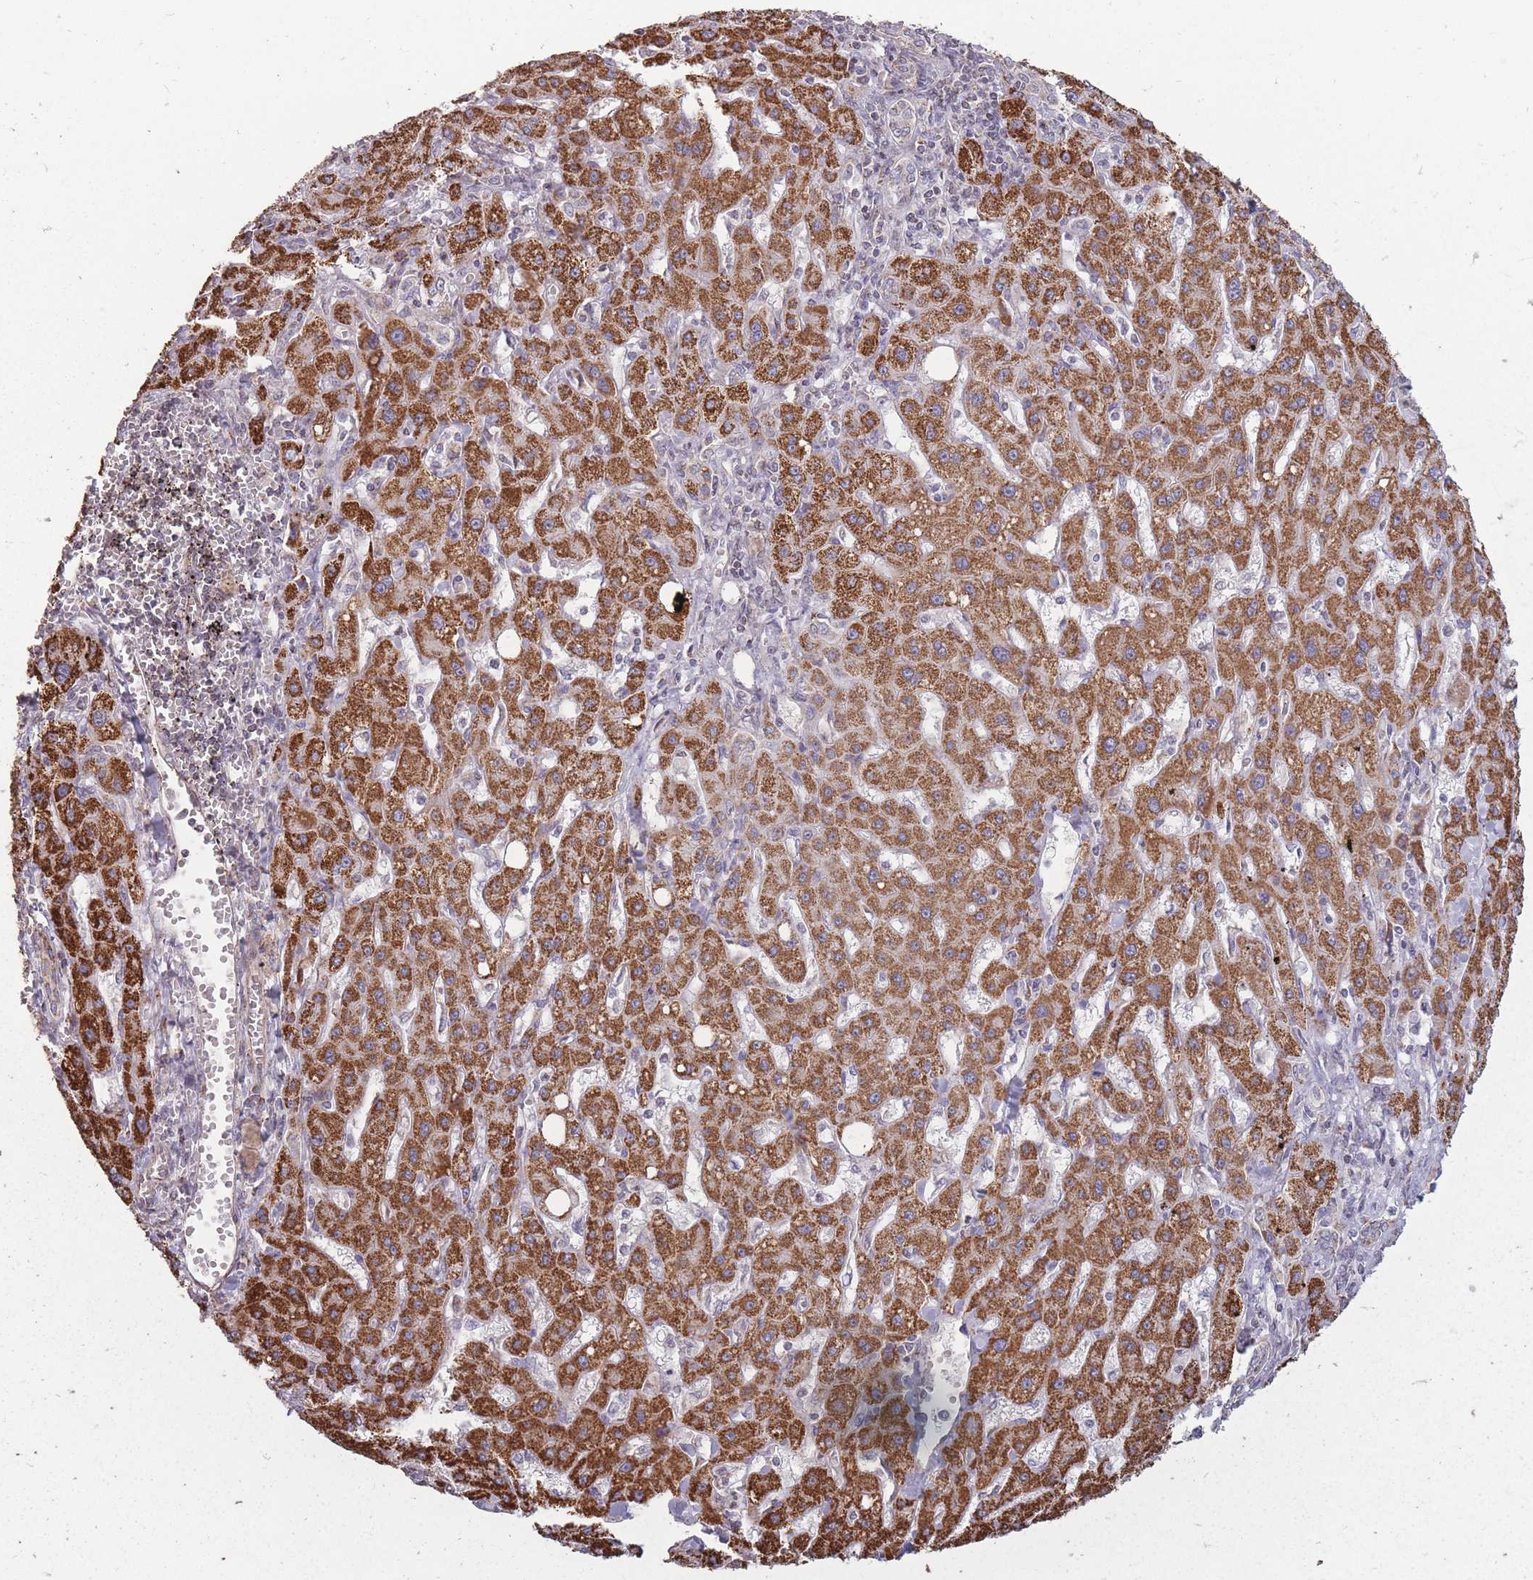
{"staining": {"intensity": "strong", "quantity": ">75%", "location": "cytoplasmic/membranous"}, "tissue": "liver cancer", "cell_type": "Tumor cells", "image_type": "cancer", "snomed": [{"axis": "morphology", "description": "Carcinoma, Hepatocellular, NOS"}, {"axis": "topography", "description": "Liver"}], "caption": "This histopathology image displays liver cancer stained with immunohistochemistry (IHC) to label a protein in brown. The cytoplasmic/membranous of tumor cells show strong positivity for the protein. Nuclei are counter-stained blue.", "gene": "CNOT8", "patient": {"sex": "male", "age": 72}}